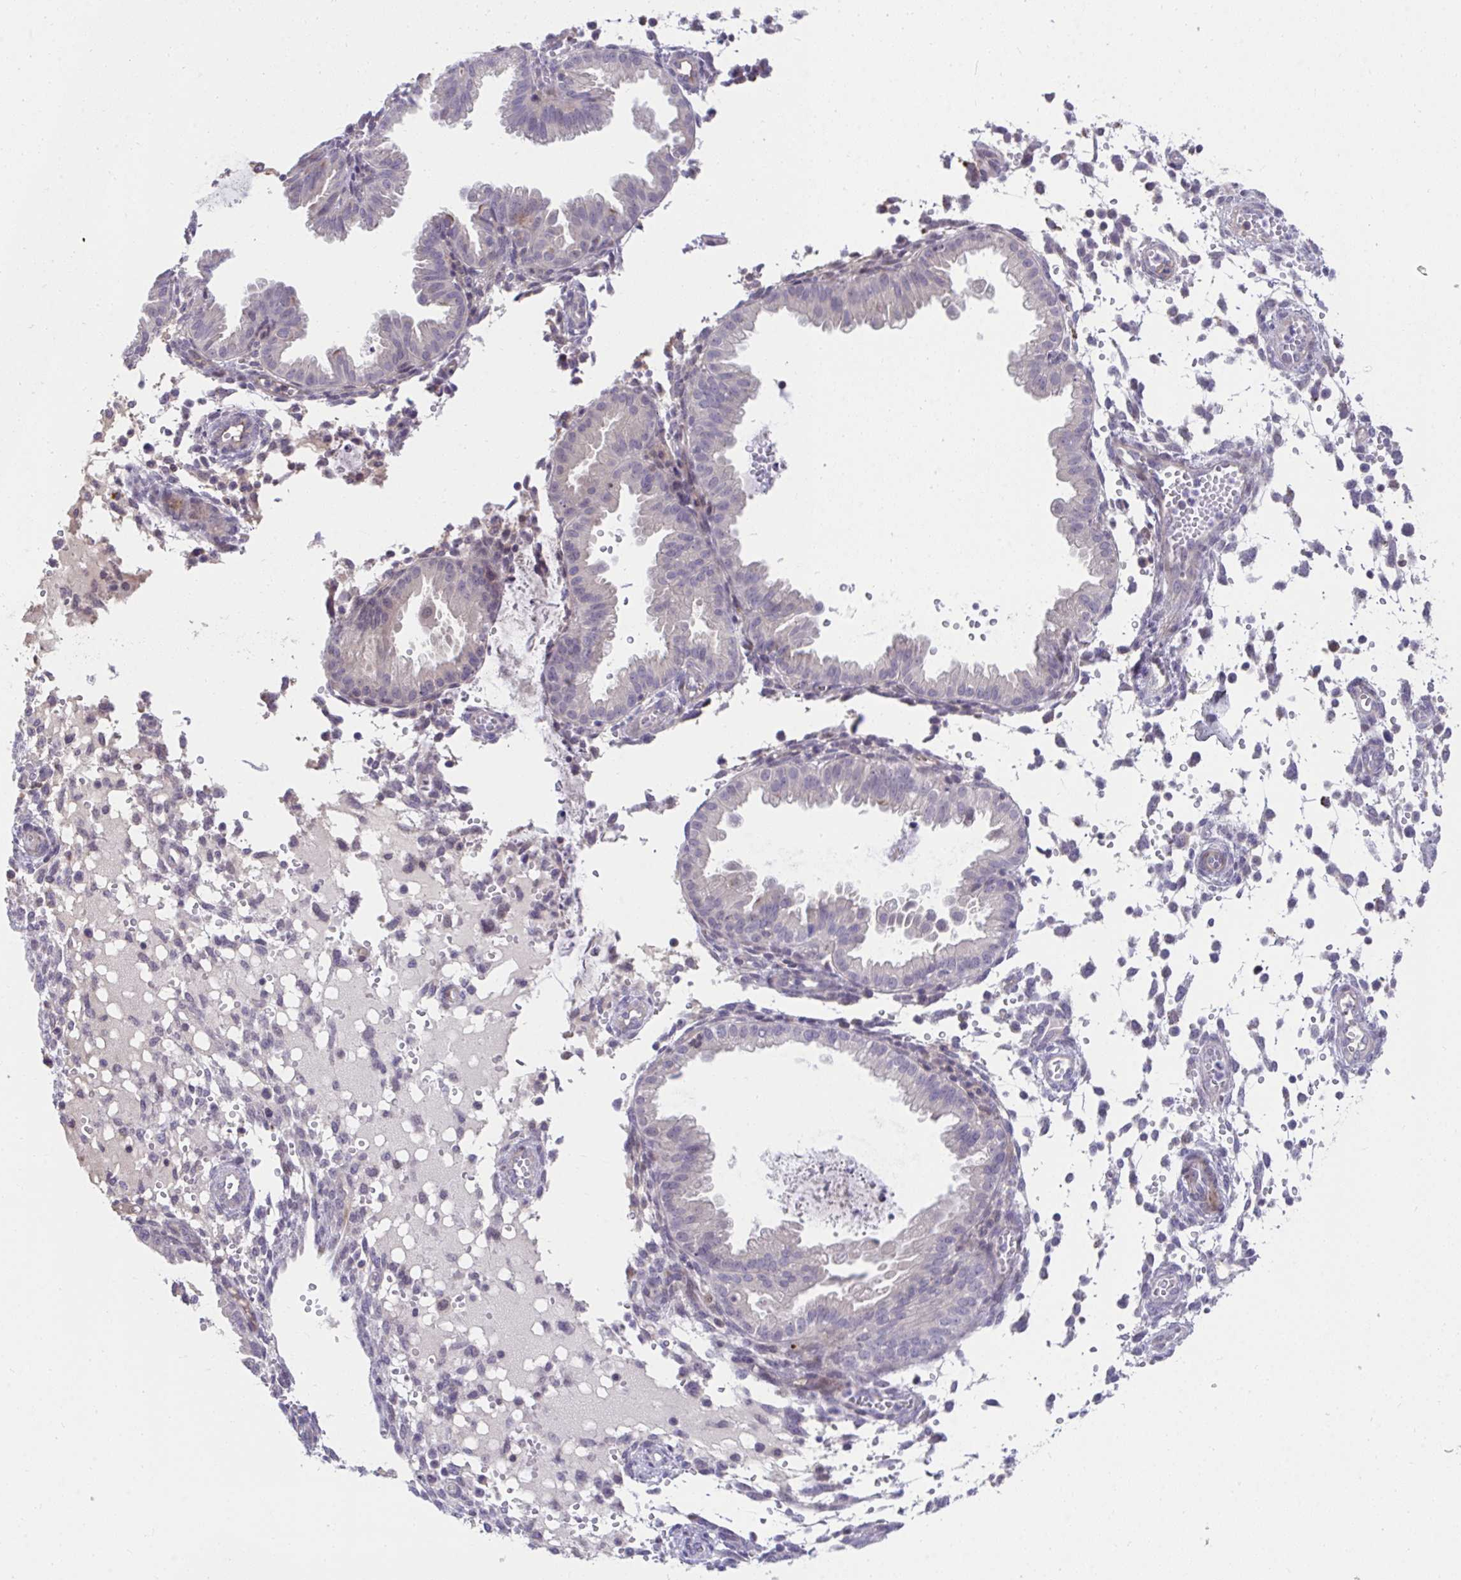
{"staining": {"intensity": "negative", "quantity": "none", "location": "none"}, "tissue": "endometrium", "cell_type": "Cells in endometrial stroma", "image_type": "normal", "snomed": [{"axis": "morphology", "description": "Normal tissue, NOS"}, {"axis": "topography", "description": "Endometrium"}], "caption": "The photomicrograph shows no staining of cells in endometrial stroma in normal endometrium. (DAB immunohistochemistry (IHC), high magnification).", "gene": "SLAMF7", "patient": {"sex": "female", "age": 33}}